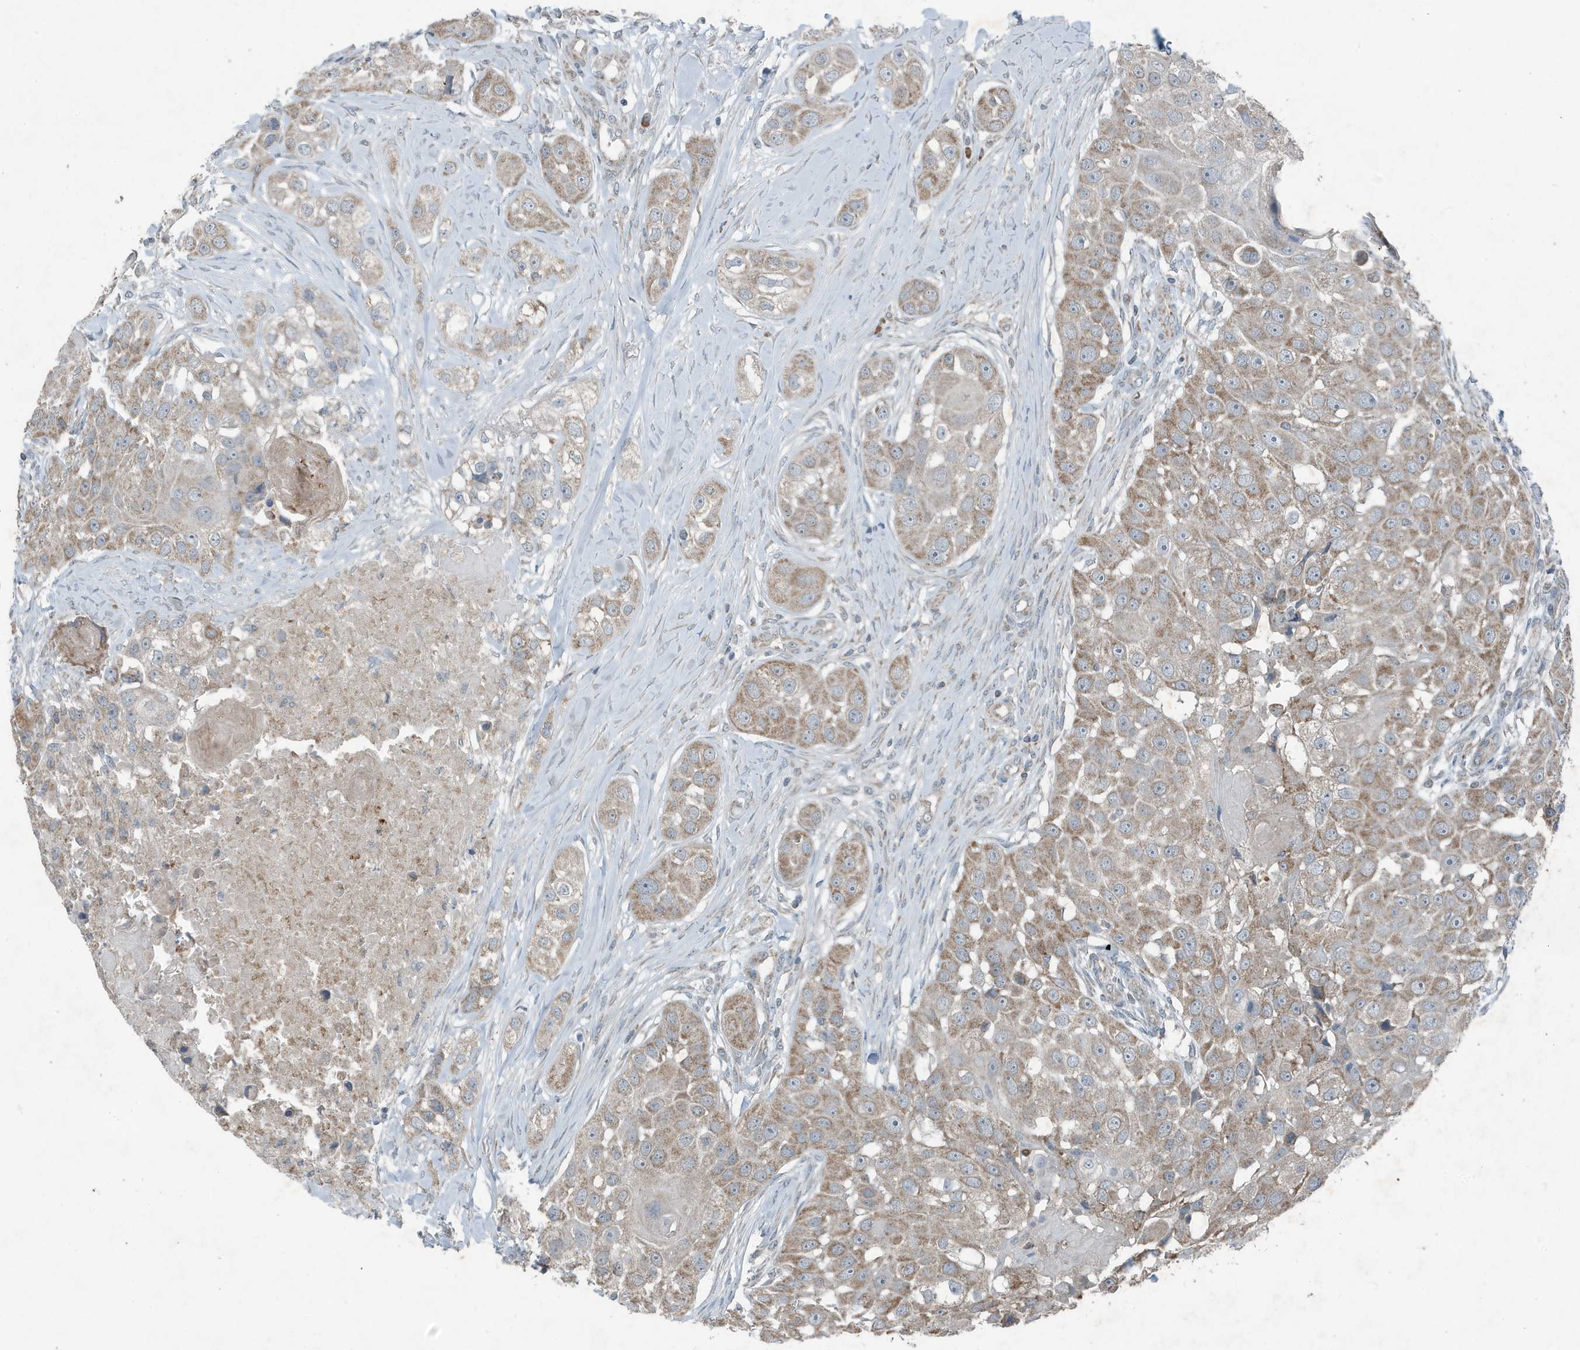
{"staining": {"intensity": "weak", "quantity": ">75%", "location": "cytoplasmic/membranous"}, "tissue": "head and neck cancer", "cell_type": "Tumor cells", "image_type": "cancer", "snomed": [{"axis": "morphology", "description": "Normal tissue, NOS"}, {"axis": "morphology", "description": "Squamous cell carcinoma, NOS"}, {"axis": "topography", "description": "Skeletal muscle"}, {"axis": "topography", "description": "Head-Neck"}], "caption": "IHC histopathology image of neoplastic tissue: human head and neck cancer stained using immunohistochemistry demonstrates low levels of weak protein expression localized specifically in the cytoplasmic/membranous of tumor cells, appearing as a cytoplasmic/membranous brown color.", "gene": "MT-CYB", "patient": {"sex": "male", "age": 51}}